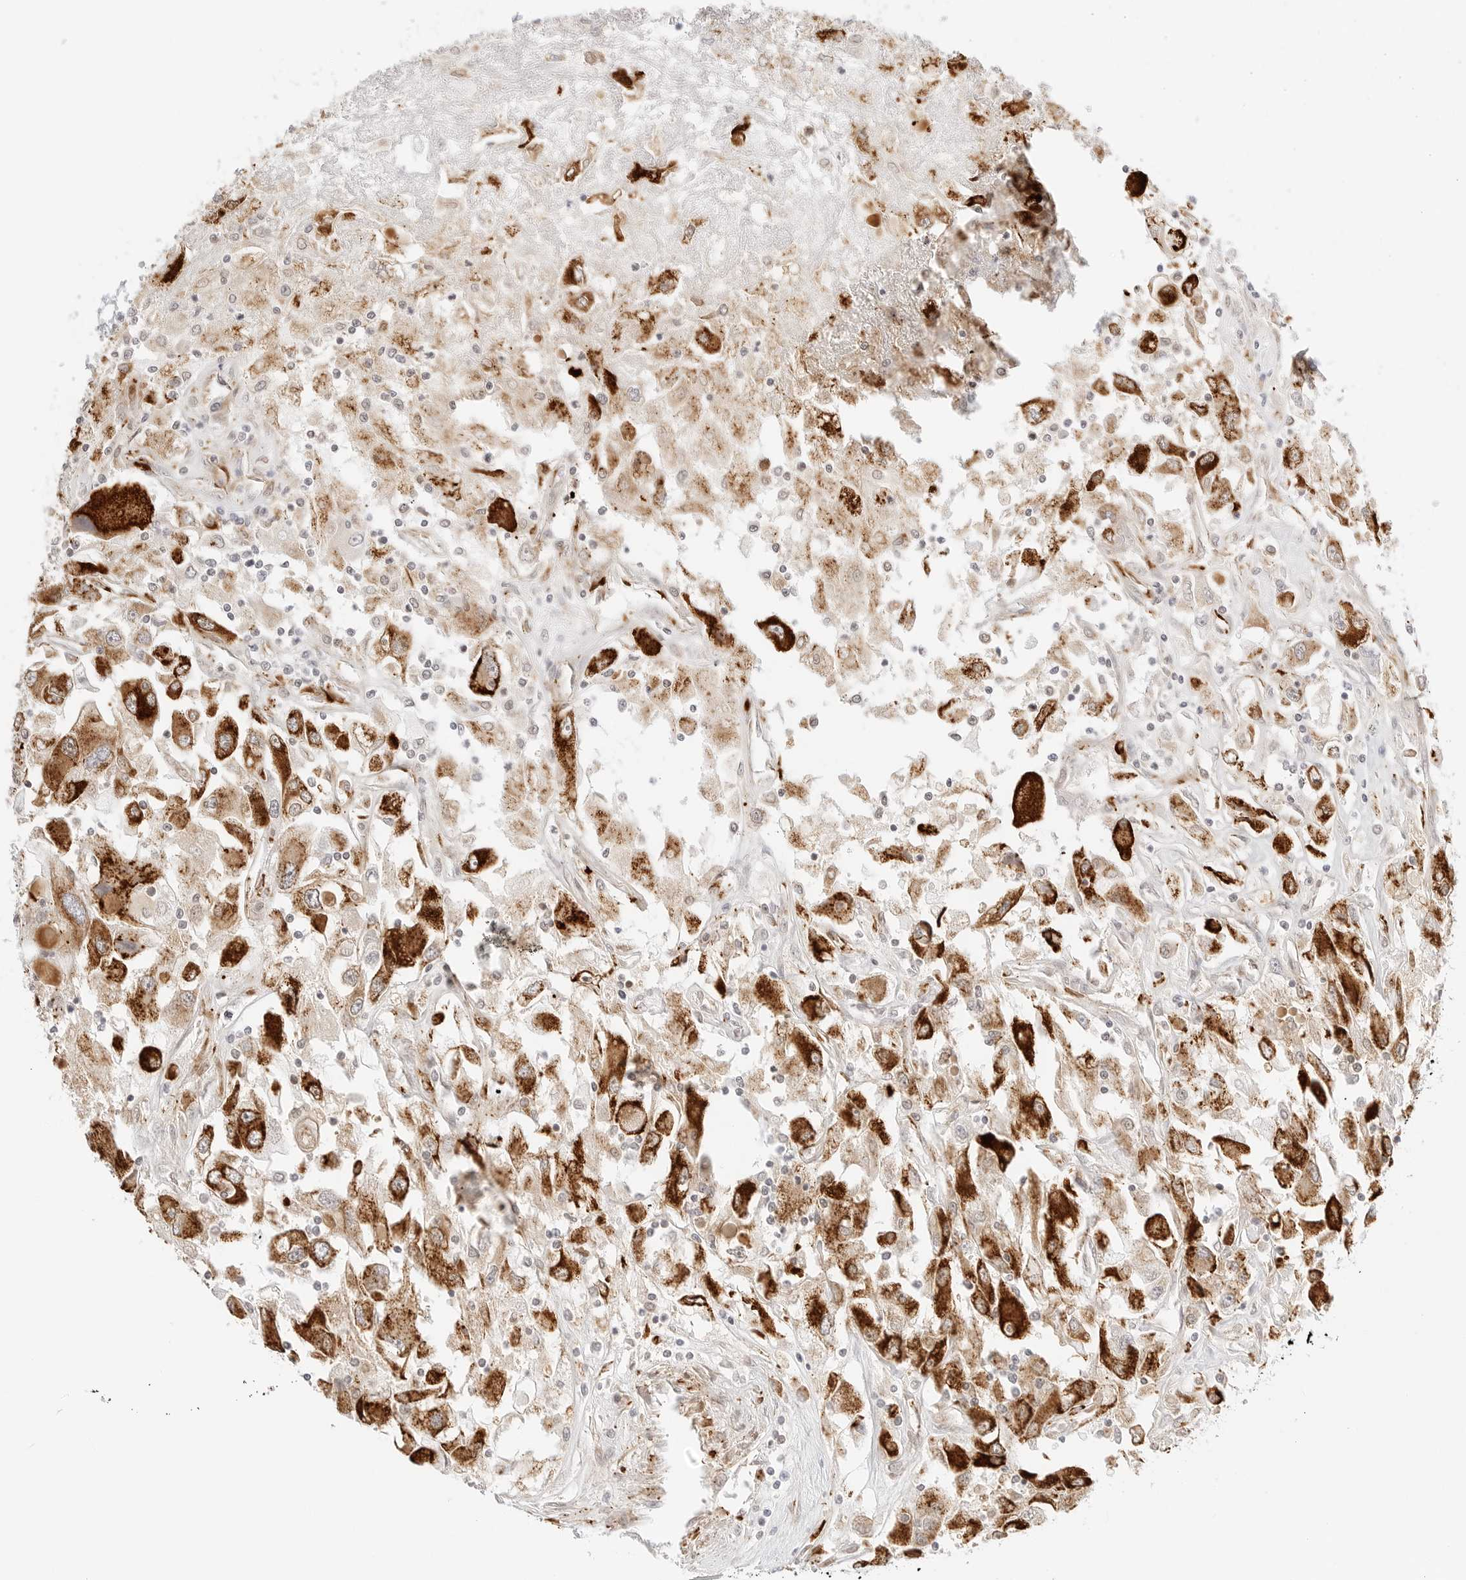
{"staining": {"intensity": "strong", "quantity": ">75%", "location": "cytoplasmic/membranous"}, "tissue": "renal cancer", "cell_type": "Tumor cells", "image_type": "cancer", "snomed": [{"axis": "morphology", "description": "Adenocarcinoma, NOS"}, {"axis": "topography", "description": "Kidney"}], "caption": "Immunohistochemical staining of renal cancer (adenocarcinoma) demonstrates strong cytoplasmic/membranous protein positivity in approximately >75% of tumor cells.", "gene": "TEKT2", "patient": {"sex": "female", "age": 52}}